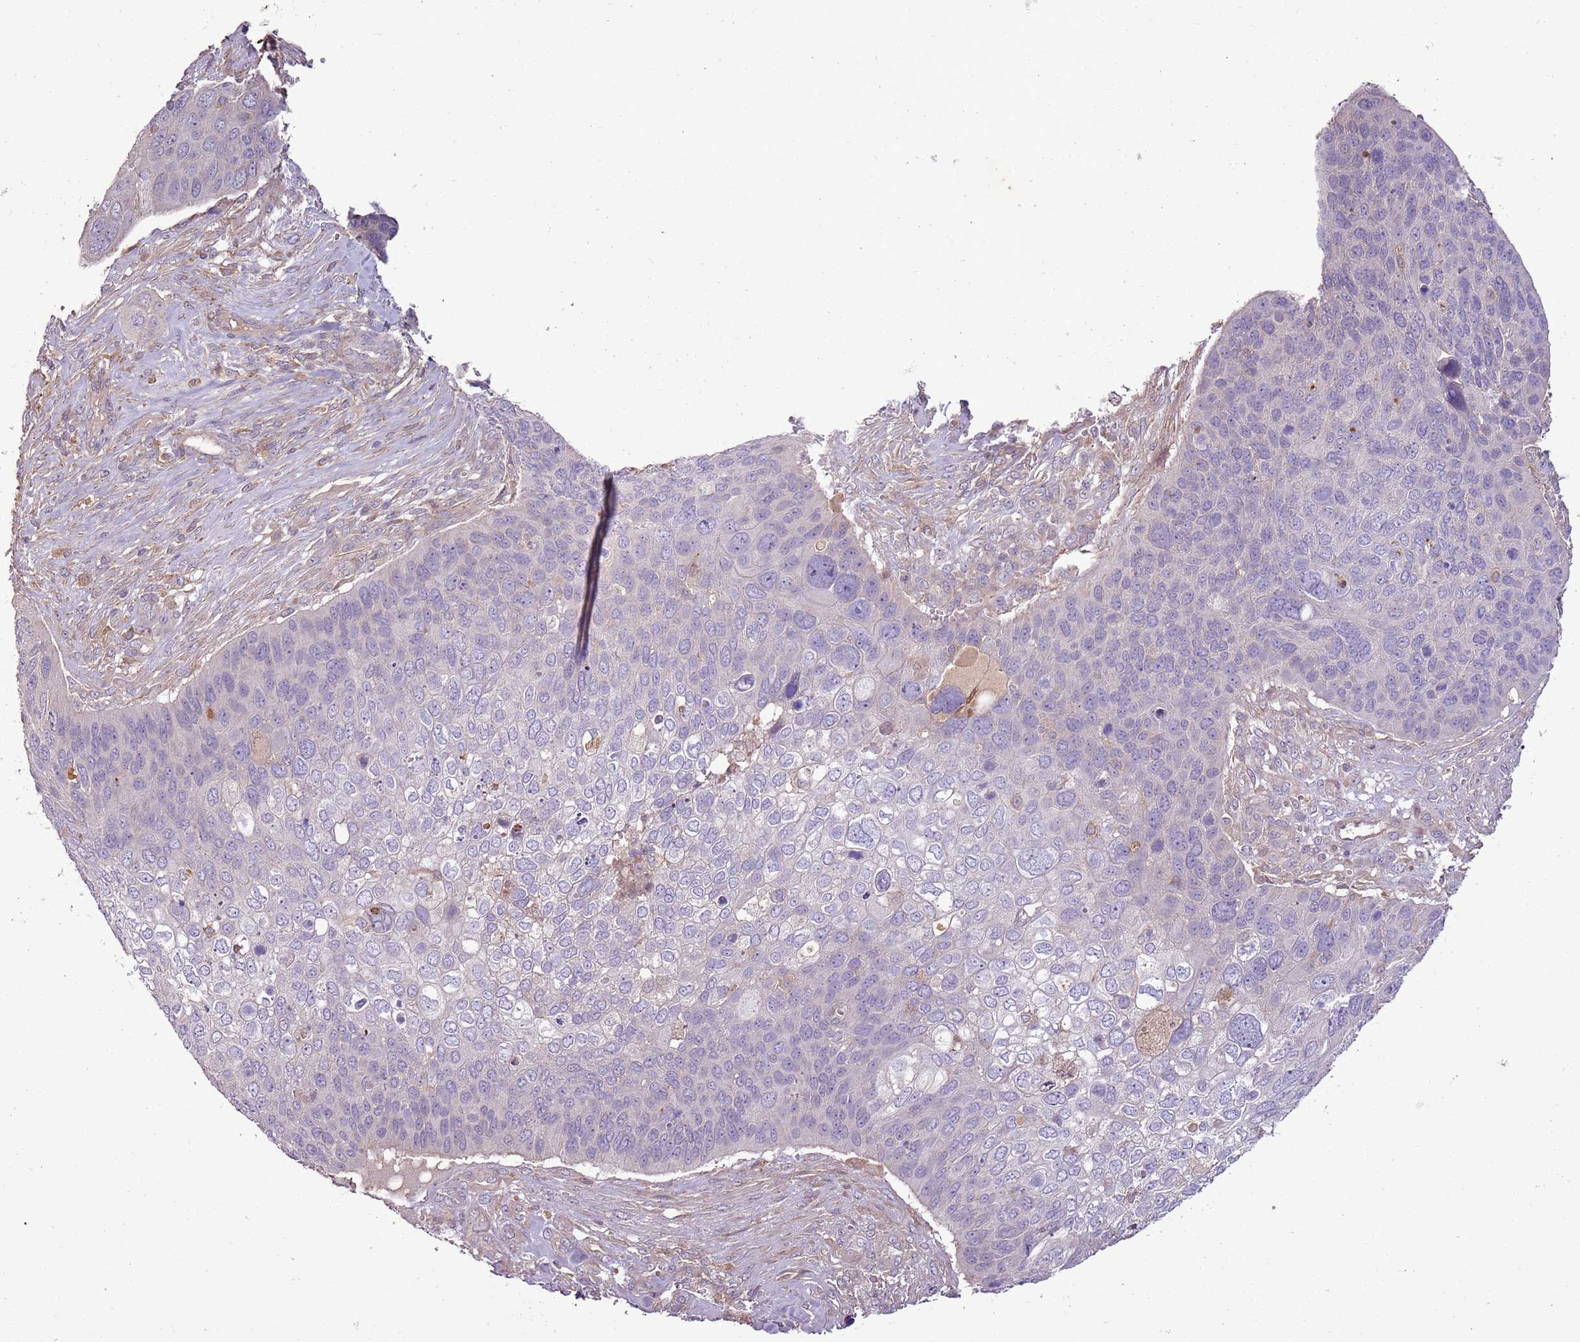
{"staining": {"intensity": "negative", "quantity": "none", "location": "none"}, "tissue": "skin cancer", "cell_type": "Tumor cells", "image_type": "cancer", "snomed": [{"axis": "morphology", "description": "Basal cell carcinoma"}, {"axis": "topography", "description": "Skin"}], "caption": "This is a photomicrograph of immunohistochemistry (IHC) staining of basal cell carcinoma (skin), which shows no positivity in tumor cells.", "gene": "ANKRD24", "patient": {"sex": "female", "age": 74}}